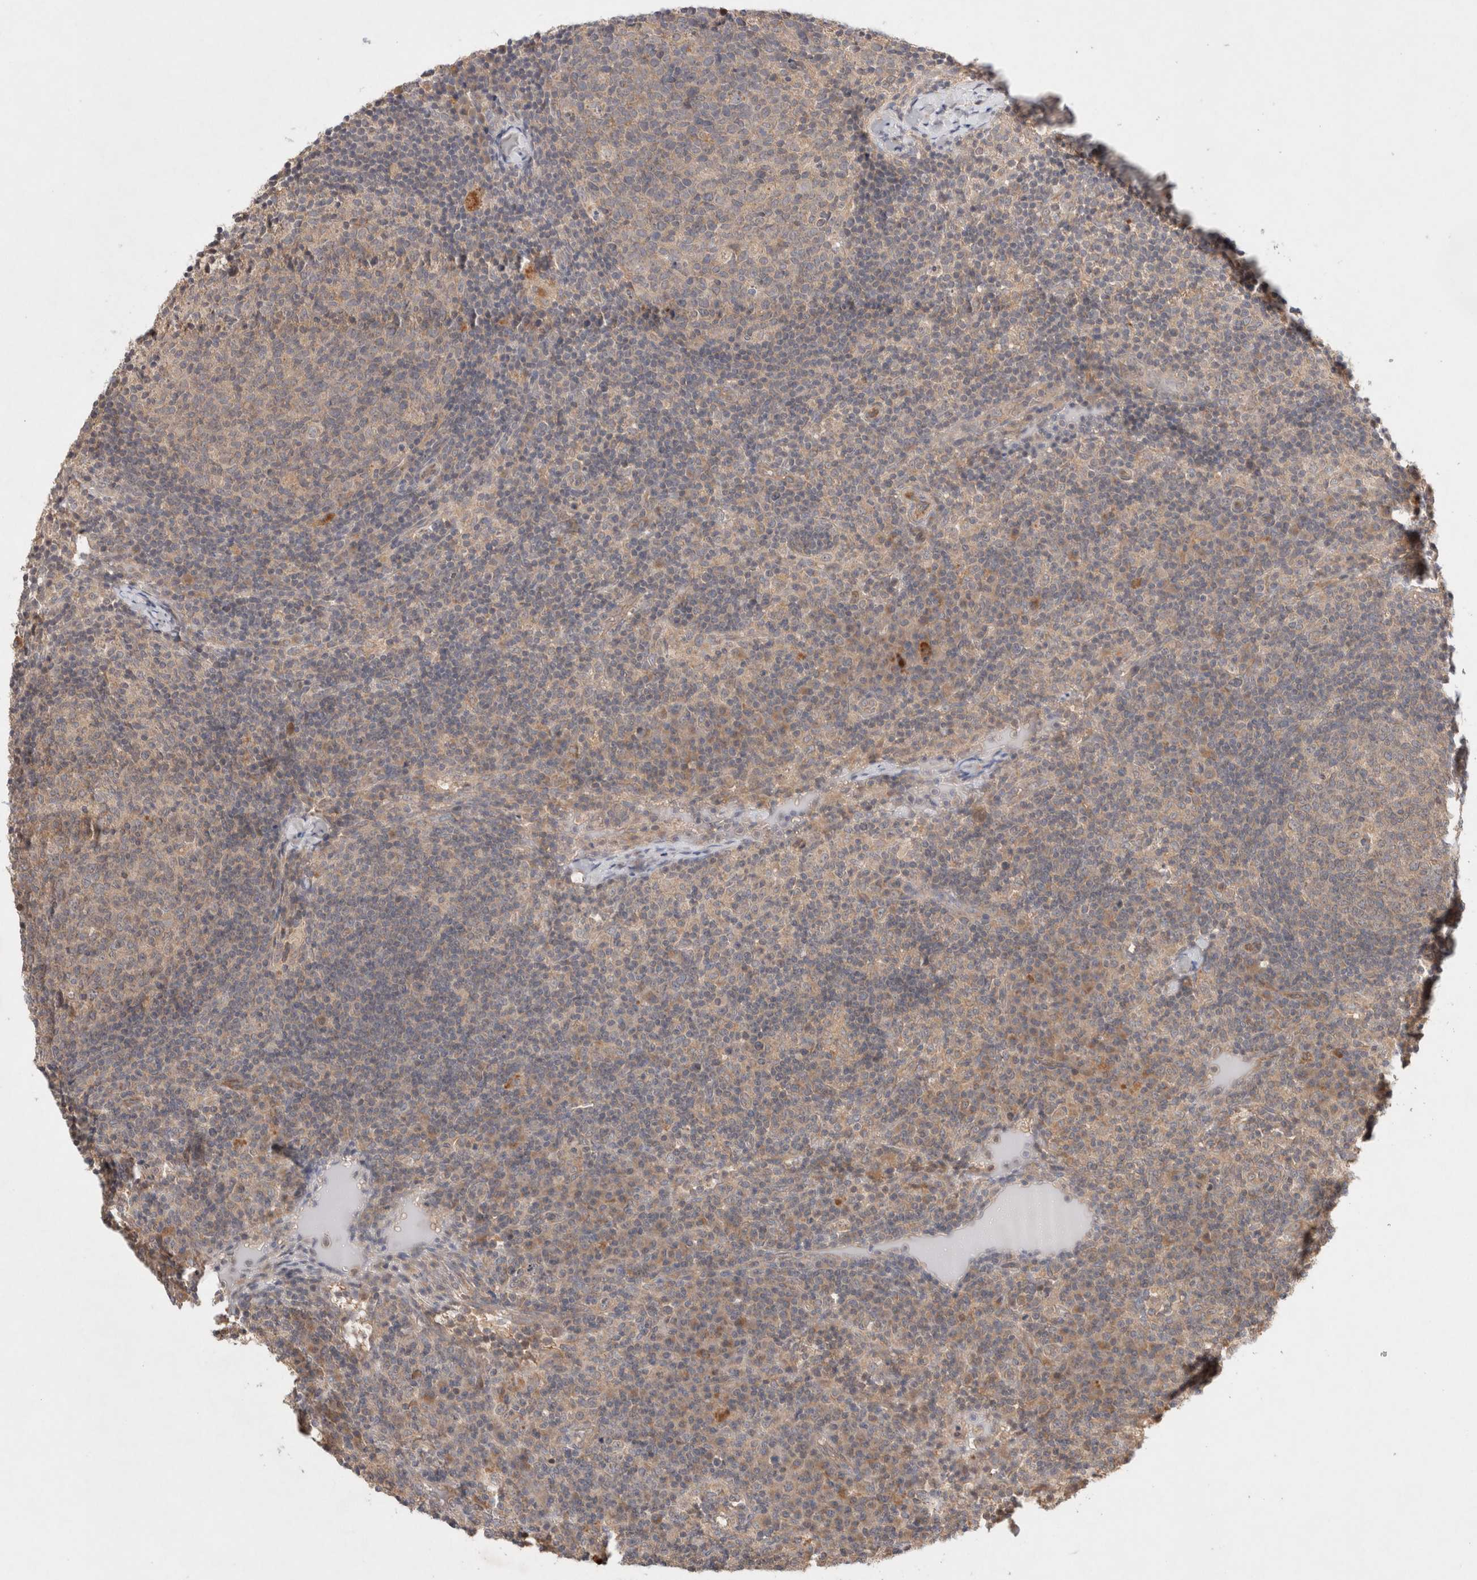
{"staining": {"intensity": "moderate", "quantity": "<25%", "location": "cytoplasmic/membranous"}, "tissue": "lymph node", "cell_type": "Germinal center cells", "image_type": "normal", "snomed": [{"axis": "morphology", "description": "Normal tissue, NOS"}, {"axis": "morphology", "description": "Inflammation, NOS"}, {"axis": "topography", "description": "Lymph node"}], "caption": "Protein expression by immunohistochemistry (IHC) displays moderate cytoplasmic/membranous positivity in approximately <25% of germinal center cells in normal lymph node.", "gene": "KLHL20", "patient": {"sex": "male", "age": 55}}